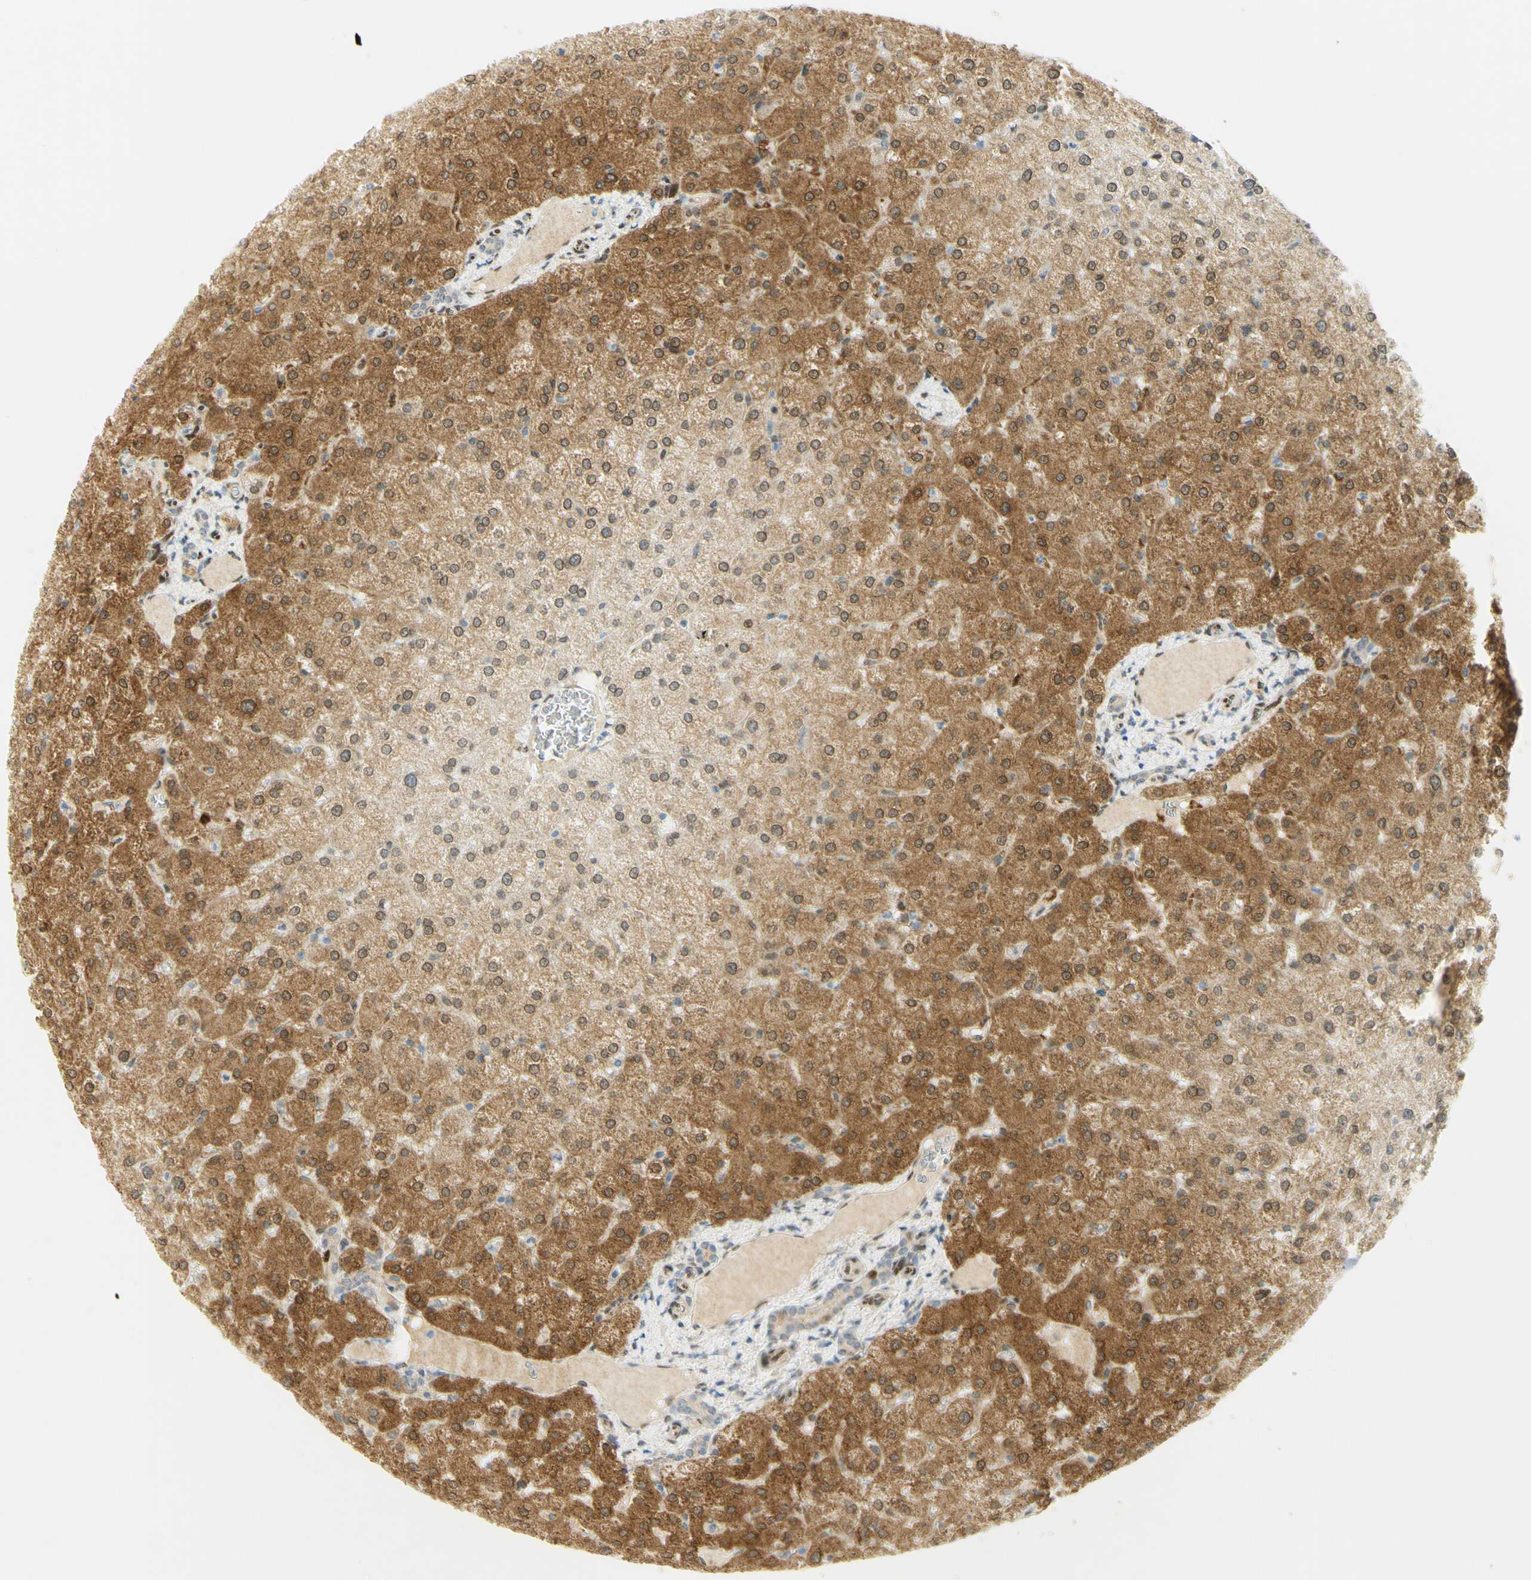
{"staining": {"intensity": "weak", "quantity": ">75%", "location": "cytoplasmic/membranous,nuclear"}, "tissue": "liver", "cell_type": "Cholangiocytes", "image_type": "normal", "snomed": [{"axis": "morphology", "description": "Normal tissue, NOS"}, {"axis": "topography", "description": "Liver"}], "caption": "DAB immunohistochemical staining of benign human liver demonstrates weak cytoplasmic/membranous,nuclear protein positivity in approximately >75% of cholangiocytes. (DAB IHC, brown staining for protein, blue staining for nuclei).", "gene": "E2F1", "patient": {"sex": "female", "age": 32}}